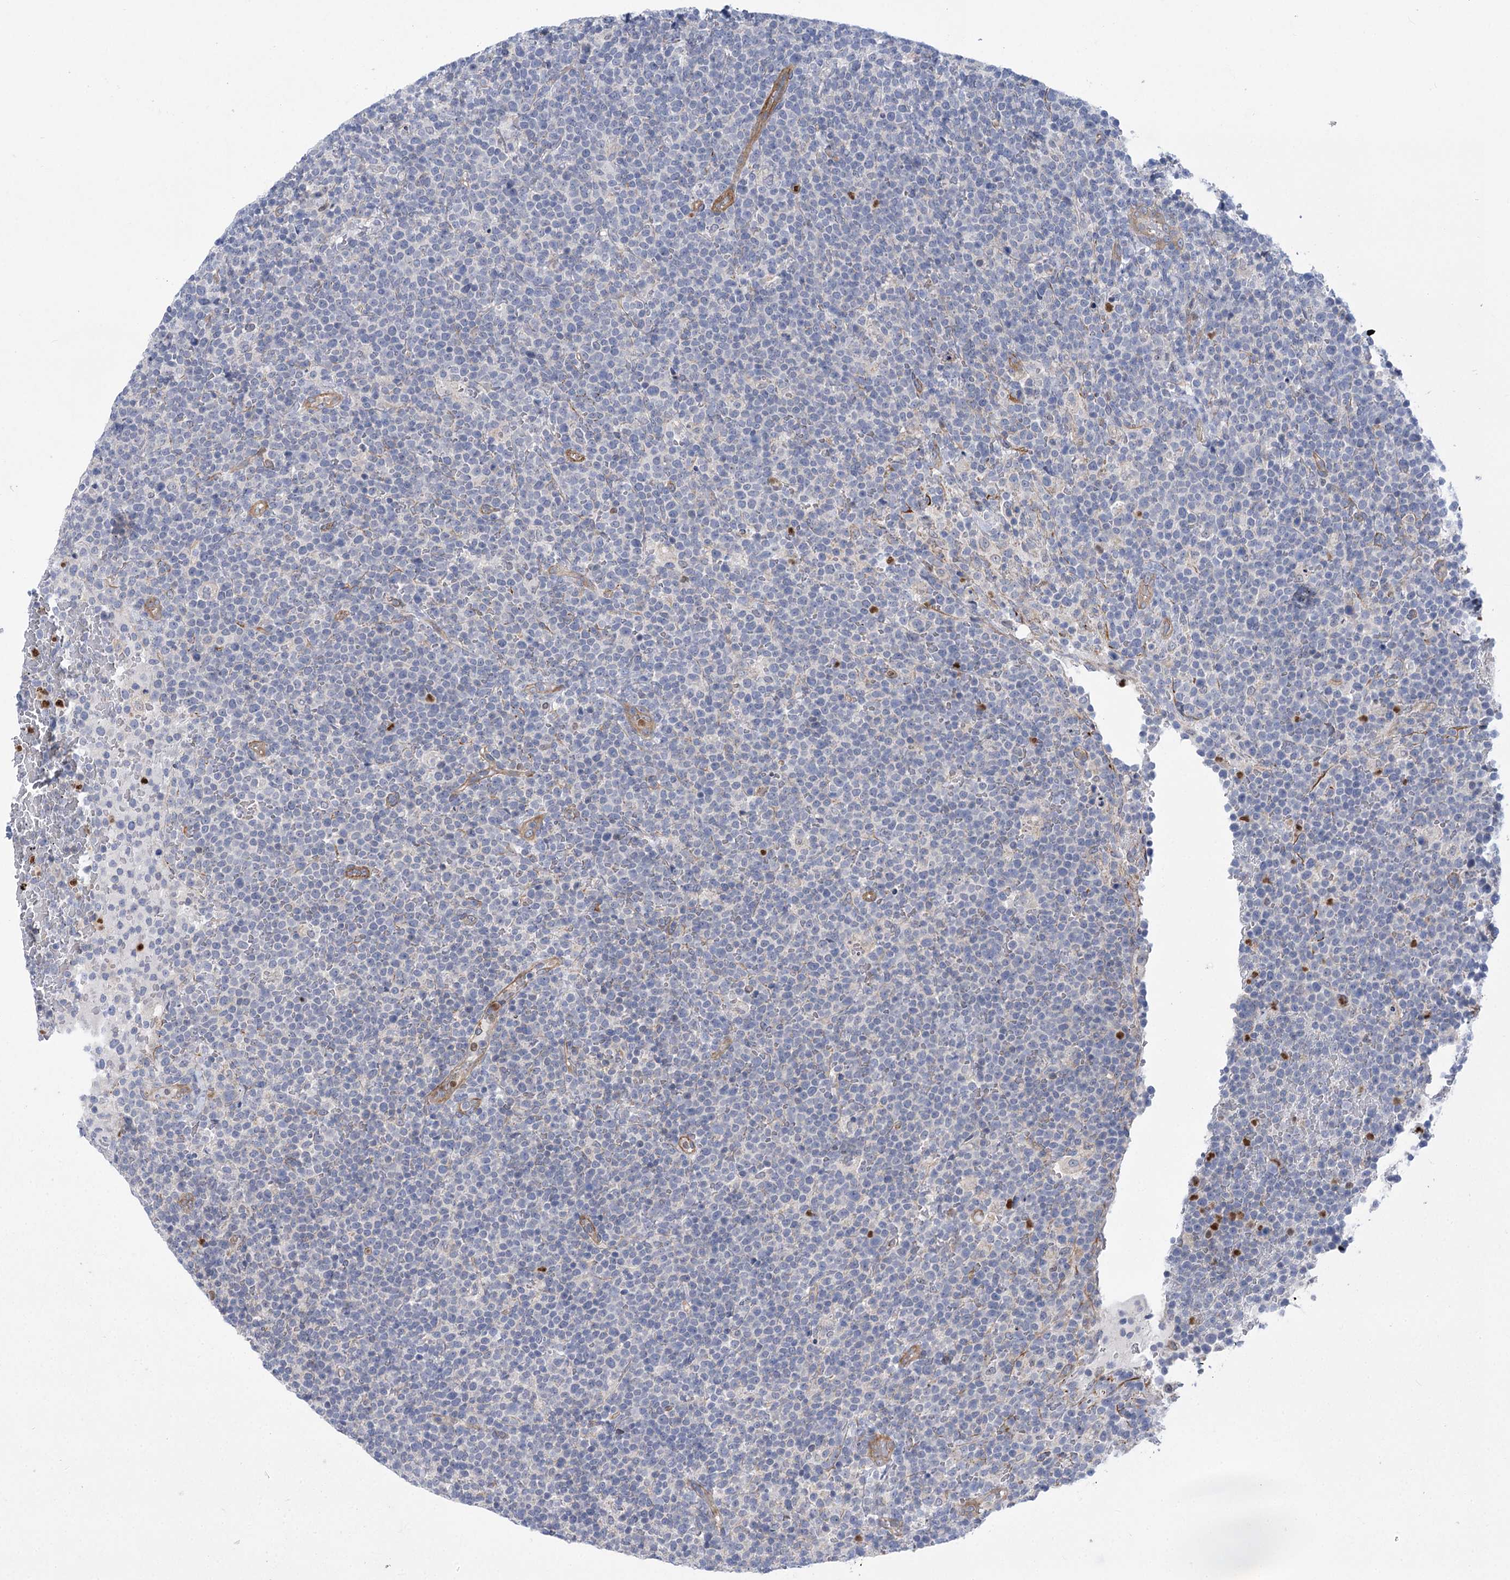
{"staining": {"intensity": "negative", "quantity": "none", "location": "none"}, "tissue": "lymphoma", "cell_type": "Tumor cells", "image_type": "cancer", "snomed": [{"axis": "morphology", "description": "Malignant lymphoma, non-Hodgkin's type, High grade"}, {"axis": "topography", "description": "Lymph node"}], "caption": "IHC of high-grade malignant lymphoma, non-Hodgkin's type displays no expression in tumor cells.", "gene": "THAP6", "patient": {"sex": "male", "age": 61}}